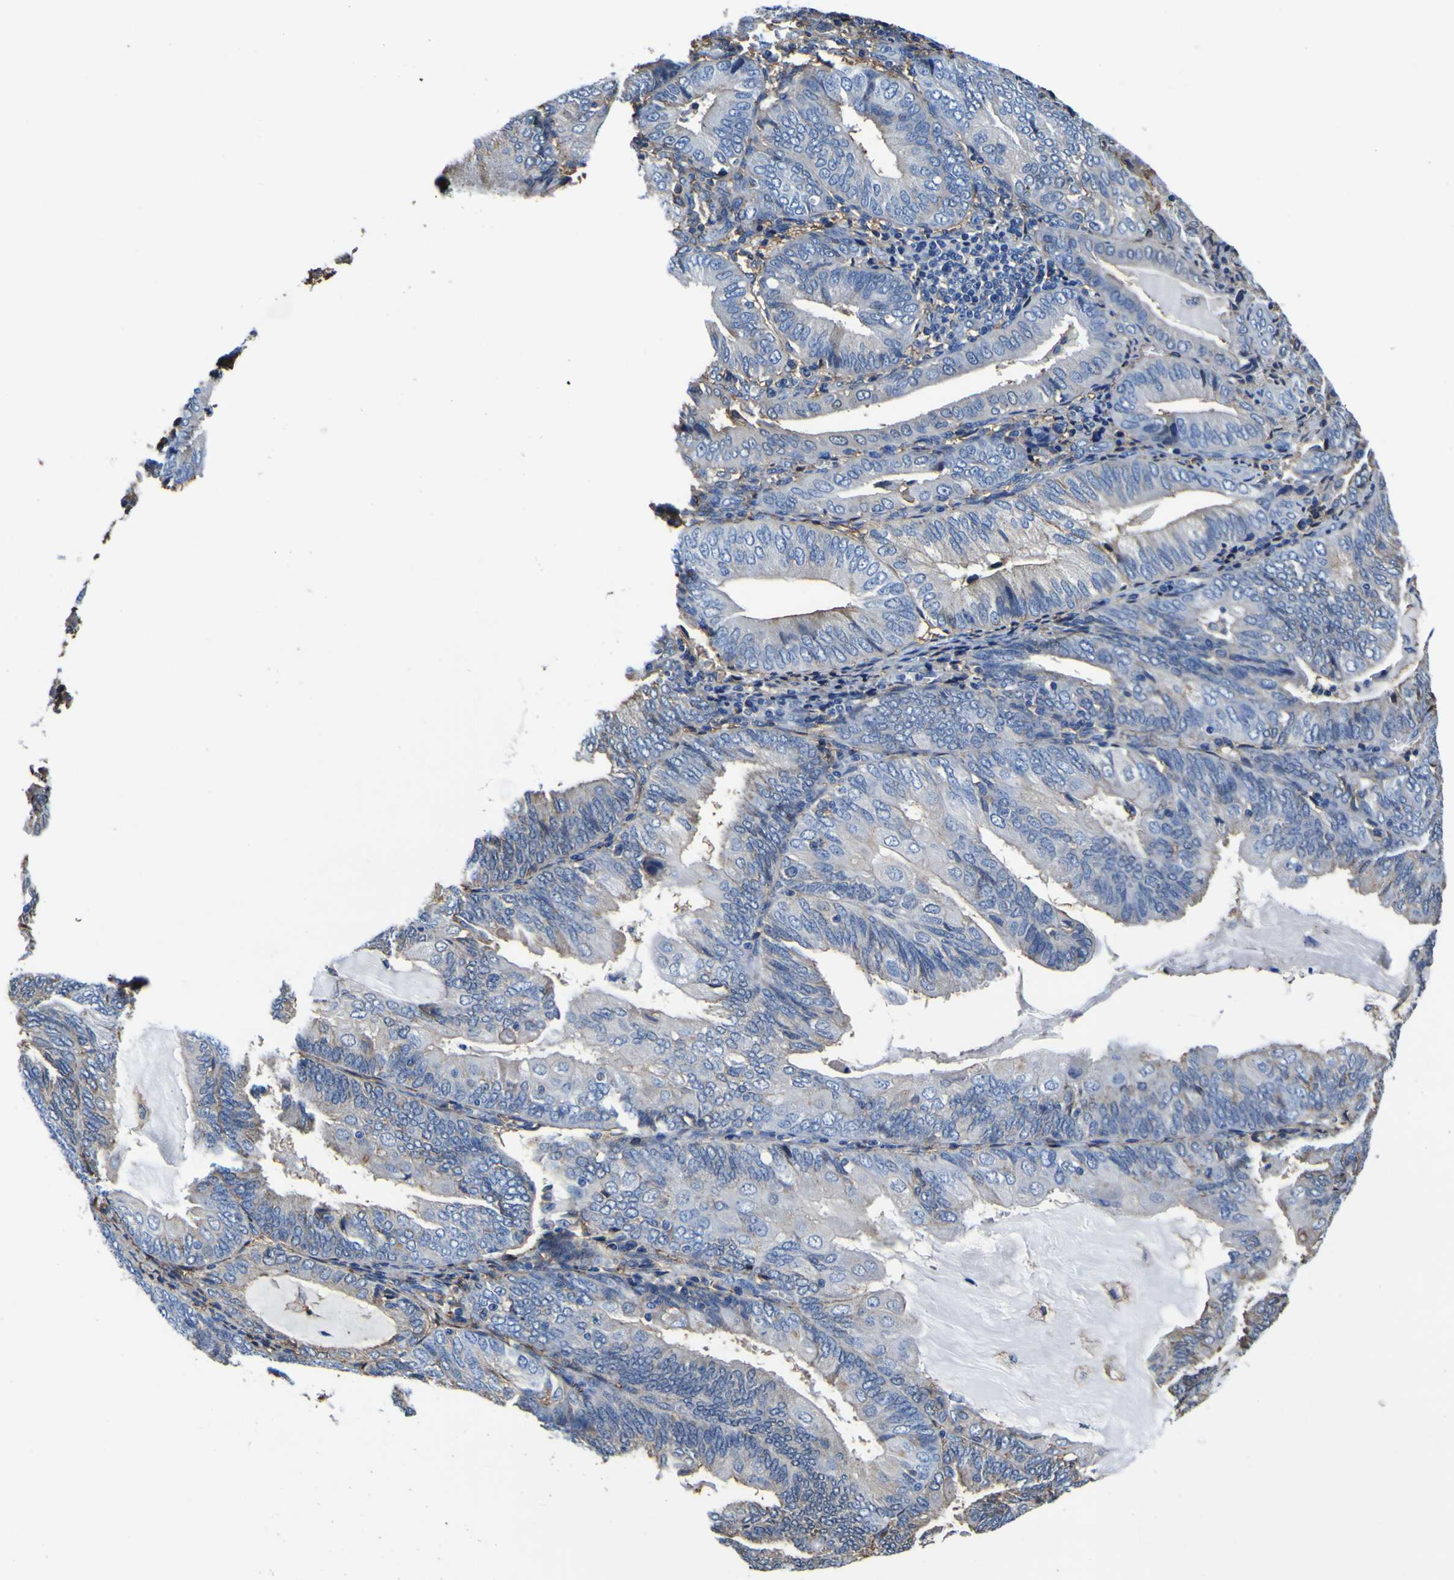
{"staining": {"intensity": "moderate", "quantity": "25%-75%", "location": "cytoplasmic/membranous"}, "tissue": "endometrial cancer", "cell_type": "Tumor cells", "image_type": "cancer", "snomed": [{"axis": "morphology", "description": "Adenocarcinoma, NOS"}, {"axis": "topography", "description": "Endometrium"}], "caption": "Protein expression analysis of human endometrial cancer reveals moderate cytoplasmic/membranous staining in approximately 25%-75% of tumor cells.", "gene": "PXDN", "patient": {"sex": "female", "age": 81}}